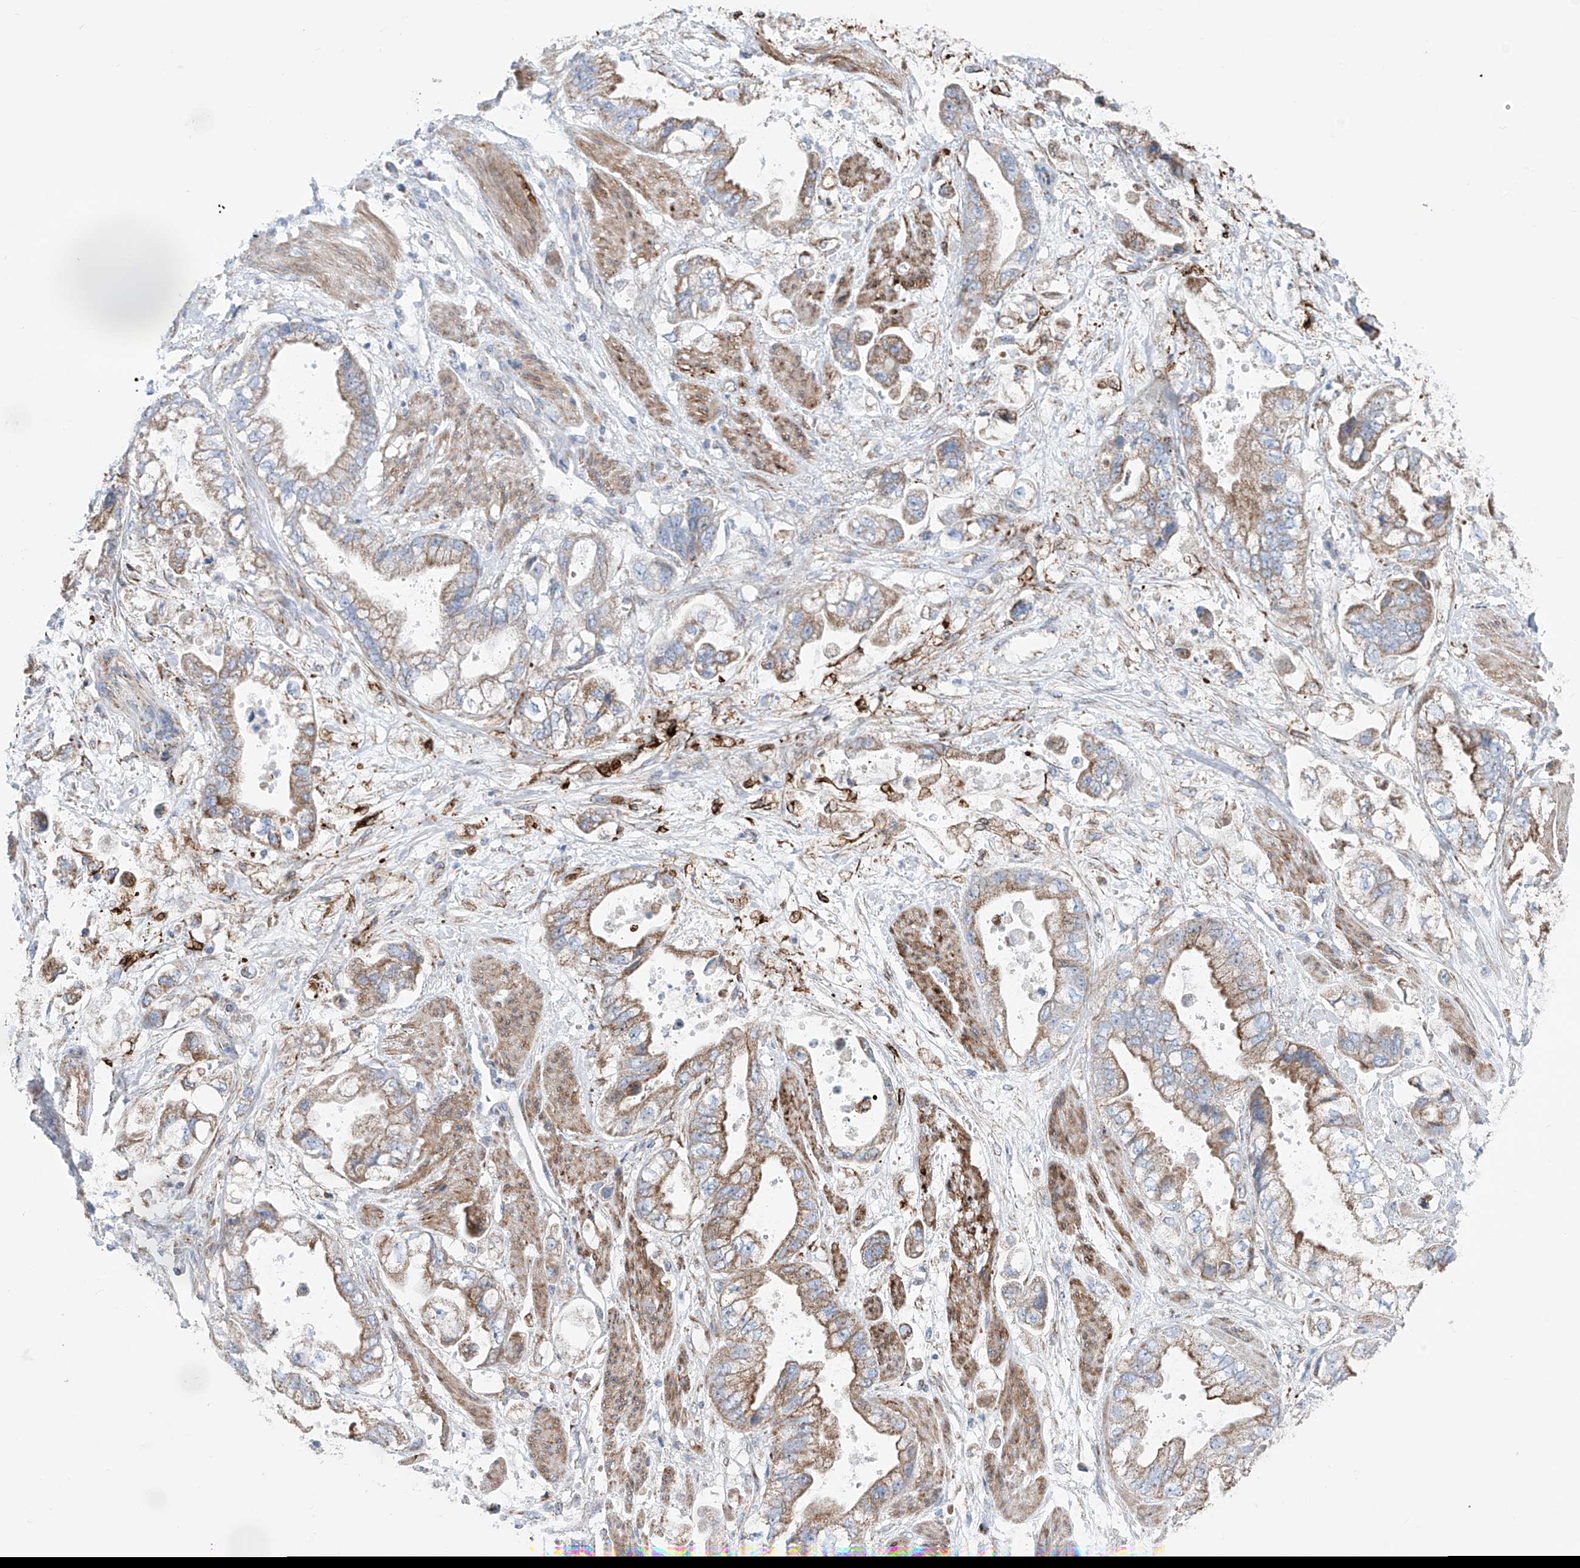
{"staining": {"intensity": "moderate", "quantity": "25%-75%", "location": "cytoplasmic/membranous"}, "tissue": "stomach cancer", "cell_type": "Tumor cells", "image_type": "cancer", "snomed": [{"axis": "morphology", "description": "Adenocarcinoma, NOS"}, {"axis": "topography", "description": "Stomach"}], "caption": "Human stomach cancer (adenocarcinoma) stained with a protein marker shows moderate staining in tumor cells.", "gene": "ALDH6A1", "patient": {"sex": "male", "age": 62}}